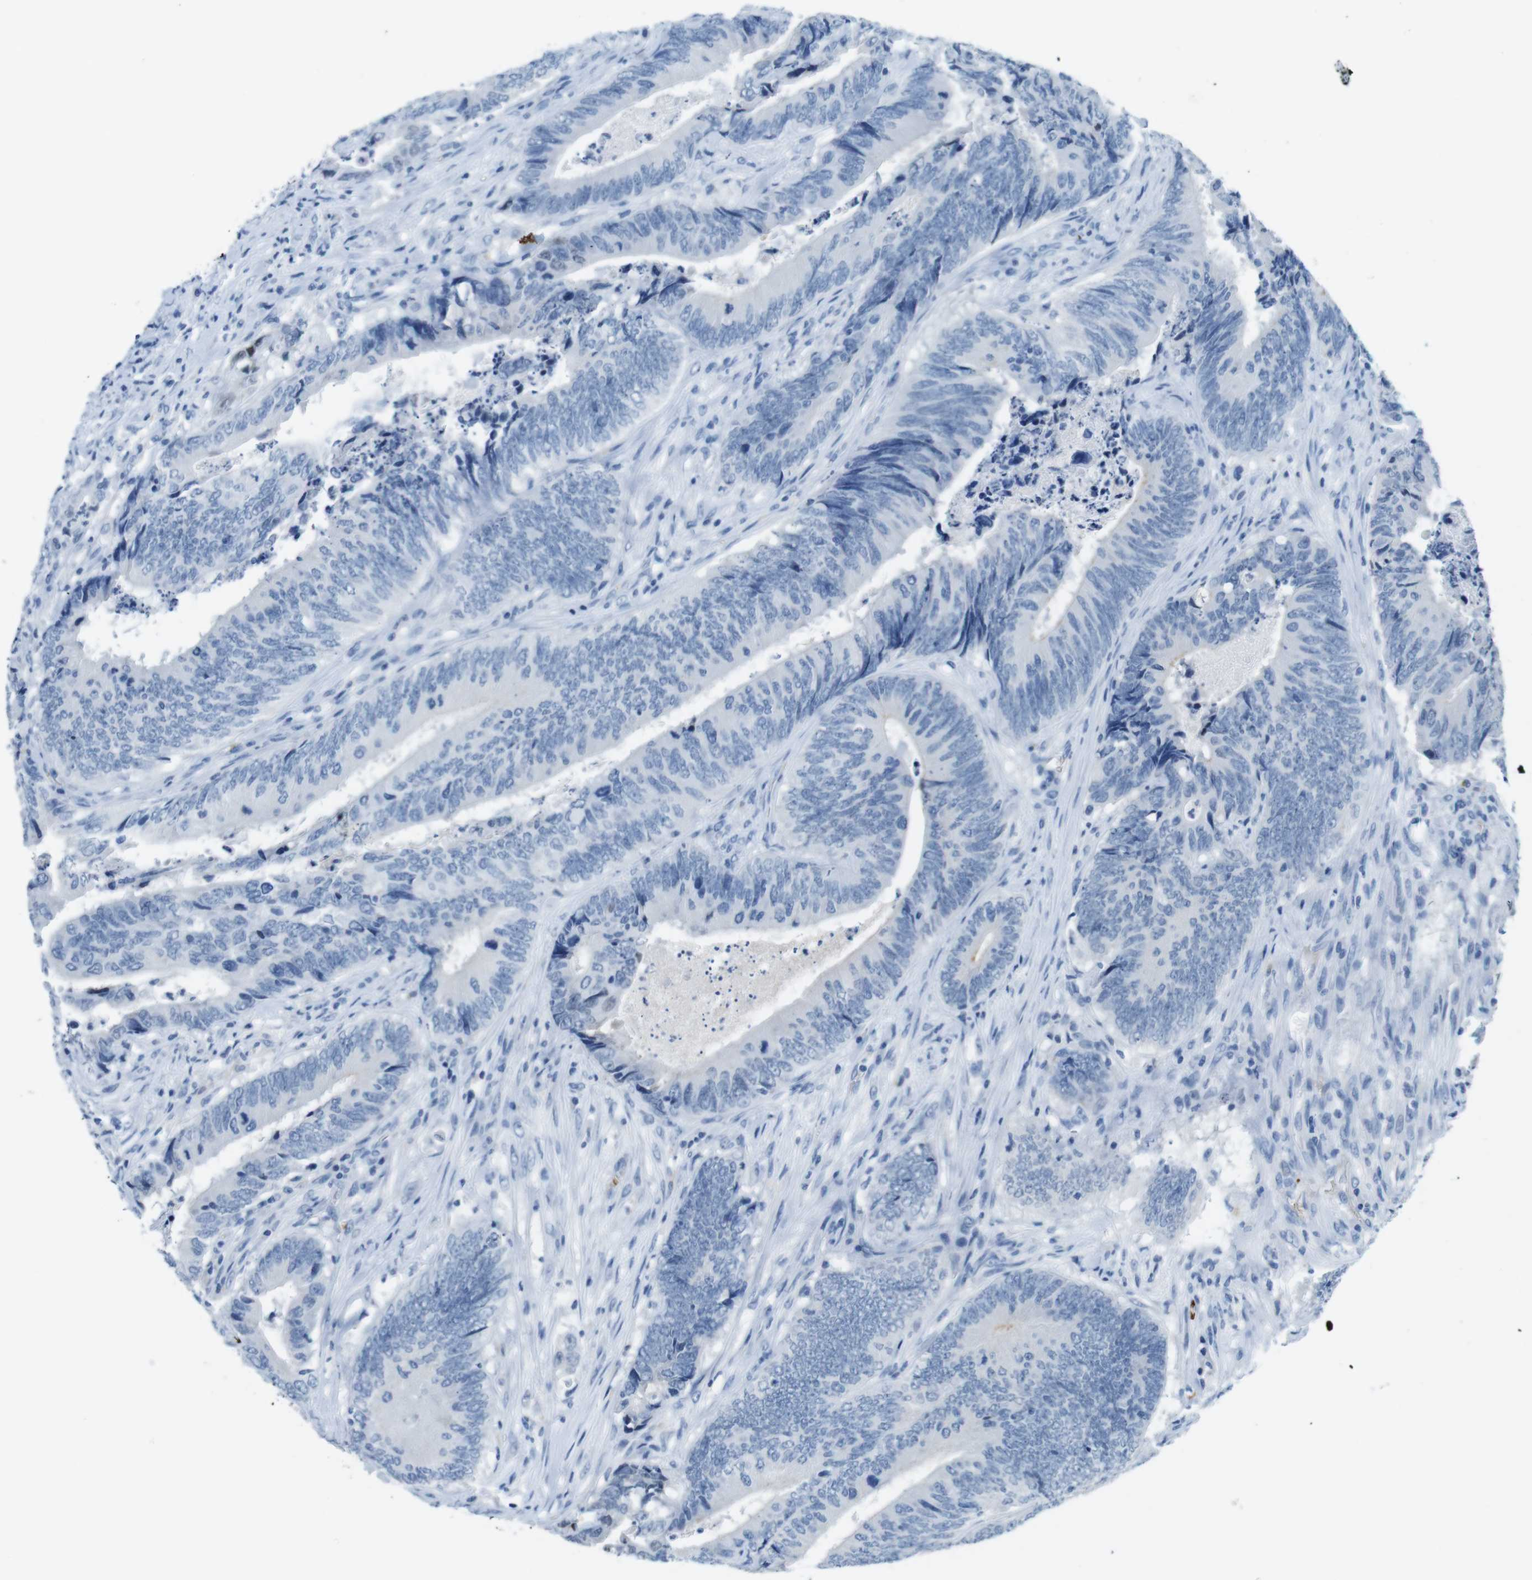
{"staining": {"intensity": "negative", "quantity": "none", "location": "none"}, "tissue": "colorectal cancer", "cell_type": "Tumor cells", "image_type": "cancer", "snomed": [{"axis": "morphology", "description": "Normal tissue, NOS"}, {"axis": "morphology", "description": "Adenocarcinoma, NOS"}, {"axis": "topography", "description": "Colon"}], "caption": "This is an immunohistochemistry histopathology image of human adenocarcinoma (colorectal). There is no positivity in tumor cells.", "gene": "TFAP2C", "patient": {"sex": "male", "age": 56}}